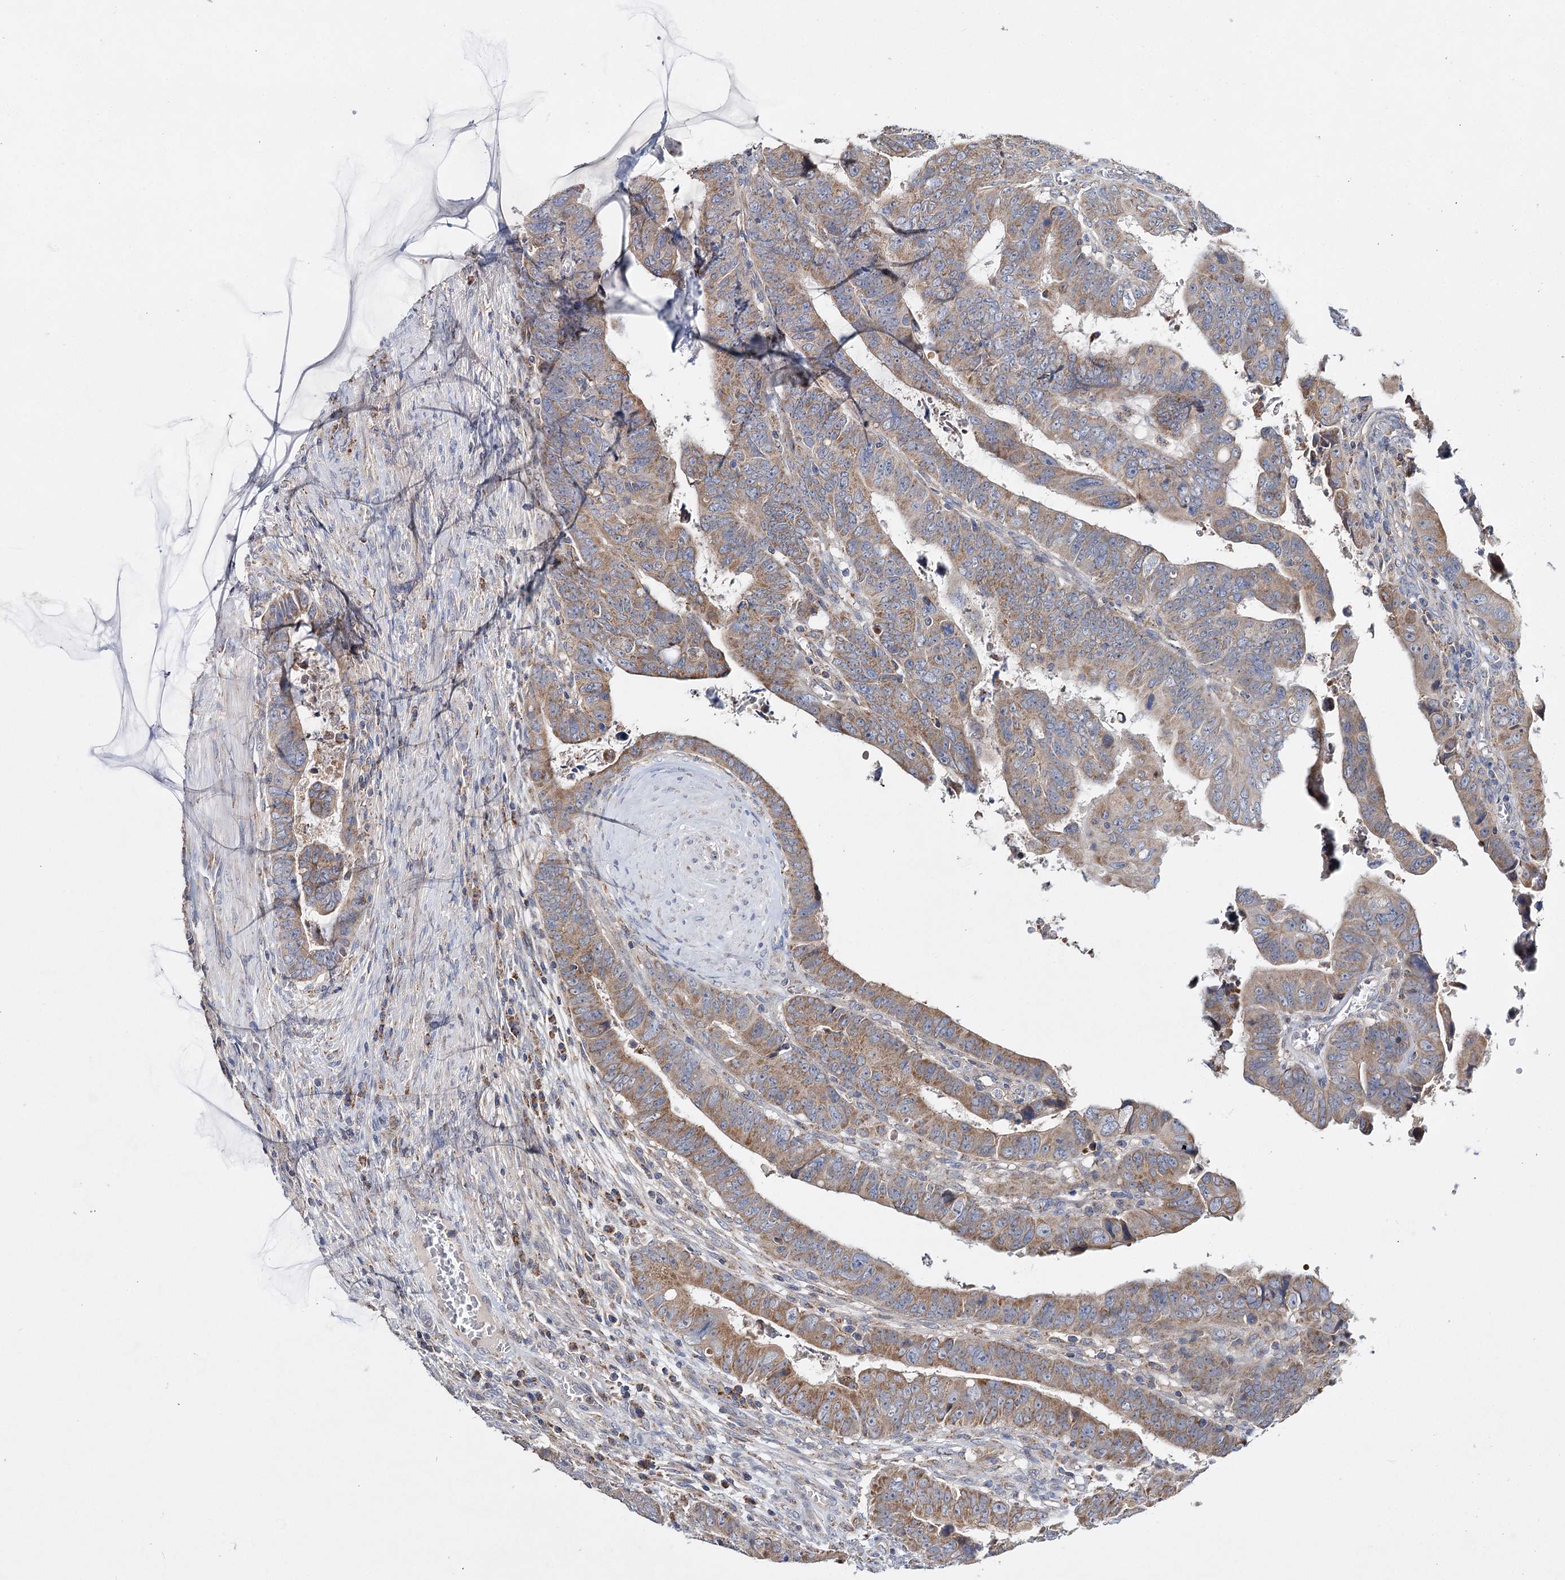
{"staining": {"intensity": "moderate", "quantity": ">75%", "location": "cytoplasmic/membranous"}, "tissue": "colorectal cancer", "cell_type": "Tumor cells", "image_type": "cancer", "snomed": [{"axis": "morphology", "description": "Normal tissue, NOS"}, {"axis": "morphology", "description": "Adenocarcinoma, NOS"}, {"axis": "topography", "description": "Rectum"}], "caption": "Protein positivity by immunohistochemistry reveals moderate cytoplasmic/membranous staining in approximately >75% of tumor cells in colorectal cancer.", "gene": "CFAP46", "patient": {"sex": "female", "age": 65}}